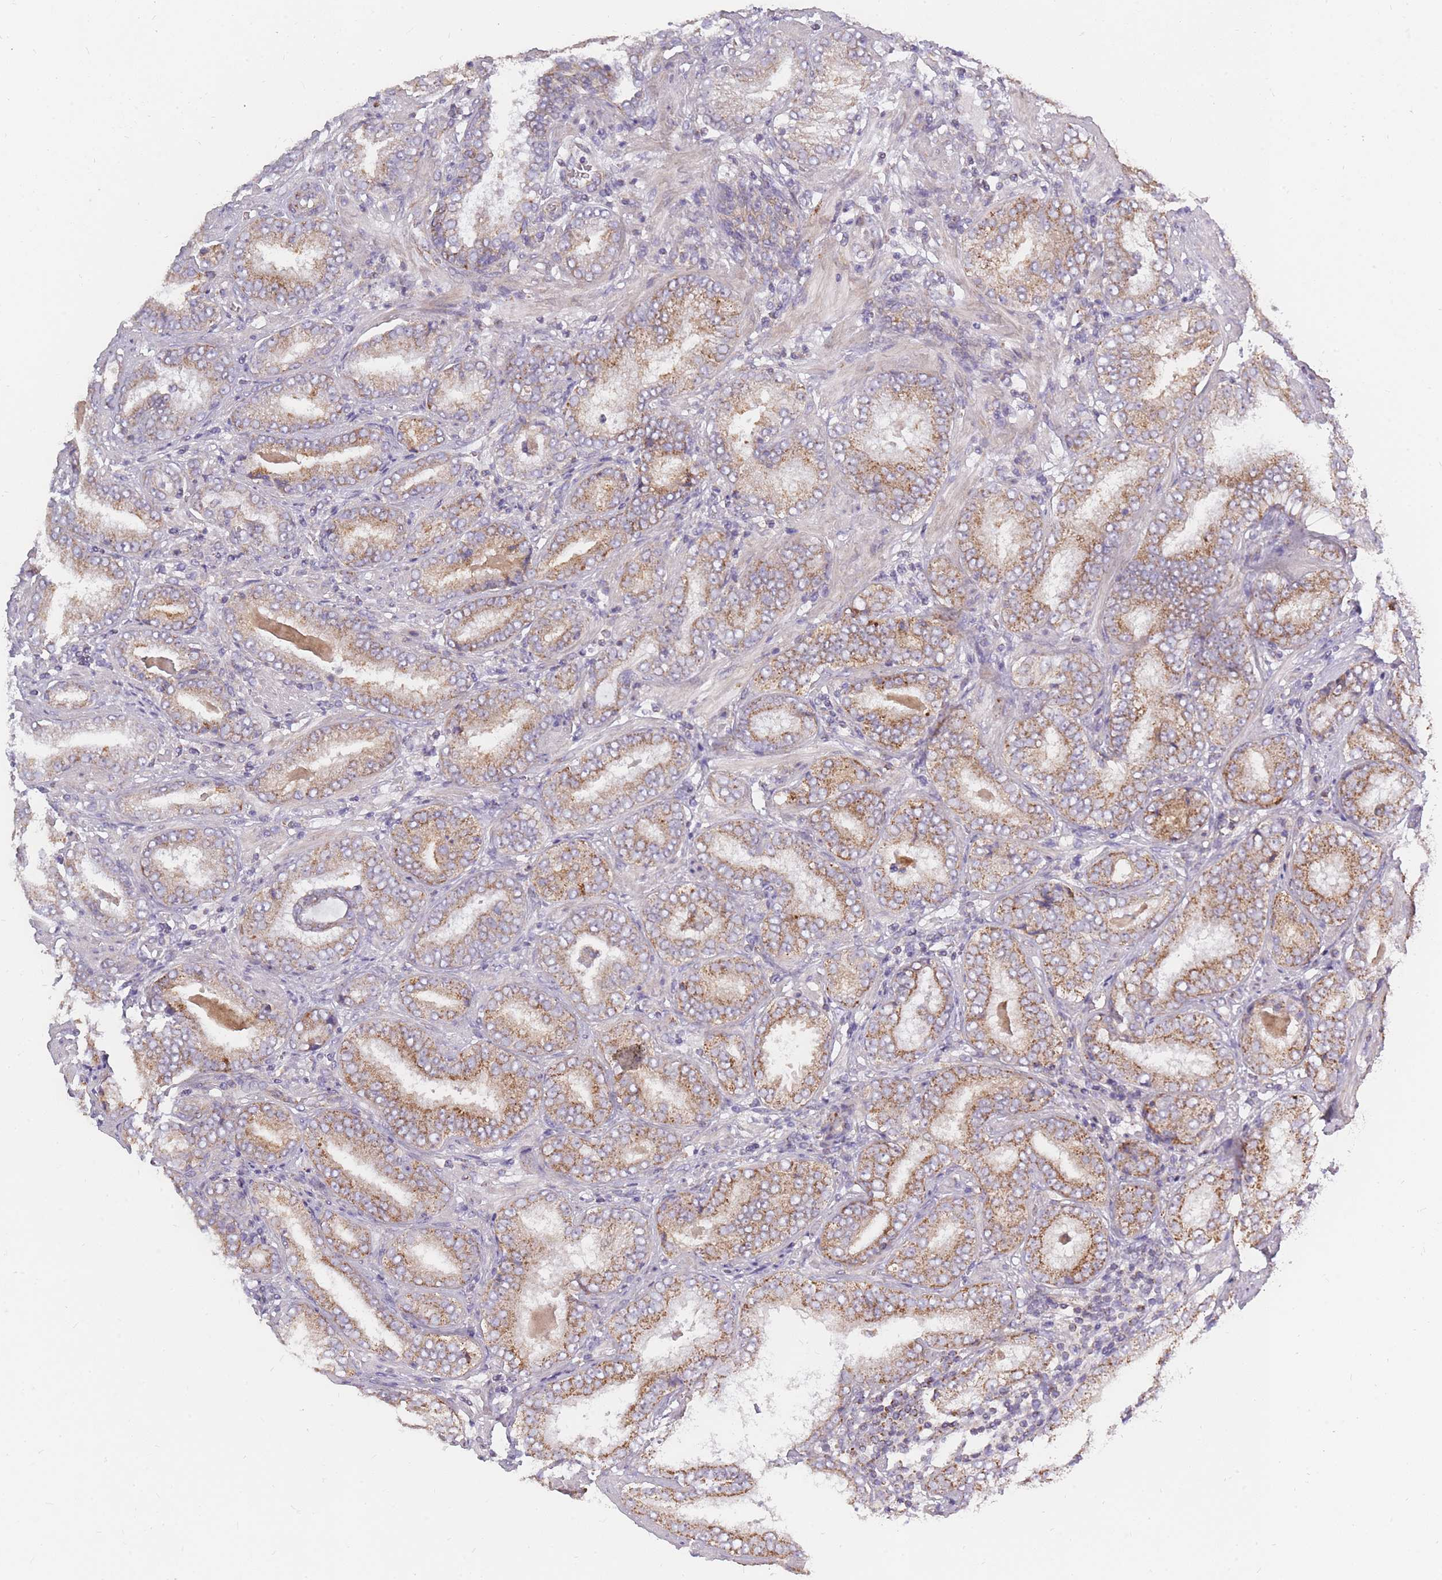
{"staining": {"intensity": "moderate", "quantity": ">75%", "location": "cytoplasmic/membranous"}, "tissue": "prostate cancer", "cell_type": "Tumor cells", "image_type": "cancer", "snomed": [{"axis": "morphology", "description": "Adenocarcinoma, High grade"}, {"axis": "topography", "description": "Prostate"}], "caption": "Moderate cytoplasmic/membranous expression is seen in about >75% of tumor cells in prostate cancer.", "gene": "ALKBH4", "patient": {"sex": "male", "age": 72}}